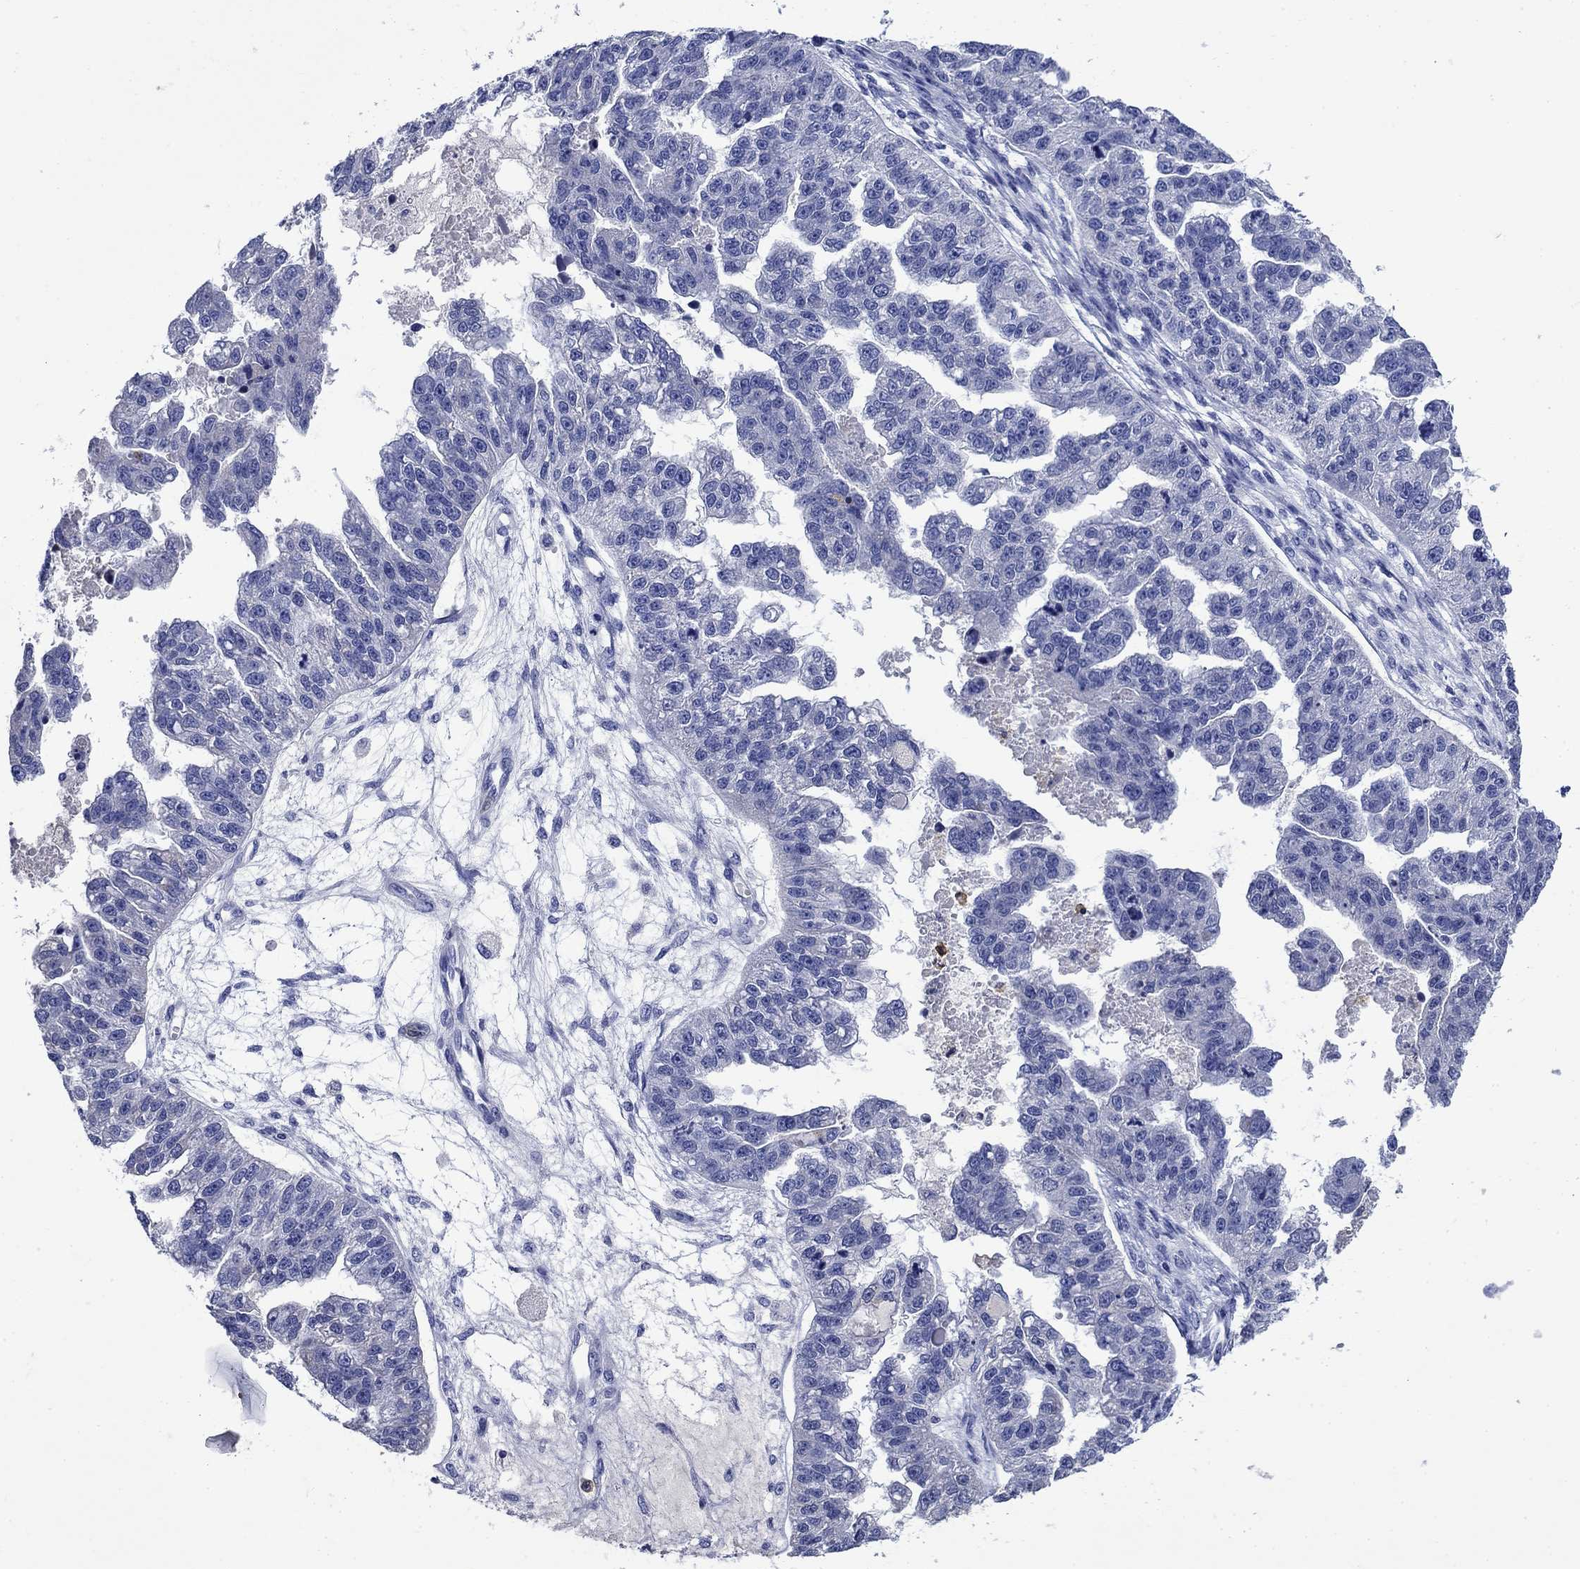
{"staining": {"intensity": "negative", "quantity": "none", "location": "none"}, "tissue": "ovarian cancer", "cell_type": "Tumor cells", "image_type": "cancer", "snomed": [{"axis": "morphology", "description": "Cystadenocarcinoma, serous, NOS"}, {"axis": "topography", "description": "Ovary"}], "caption": "IHC micrograph of neoplastic tissue: human serous cystadenocarcinoma (ovarian) stained with DAB displays no significant protein staining in tumor cells.", "gene": "TFR2", "patient": {"sex": "female", "age": 58}}